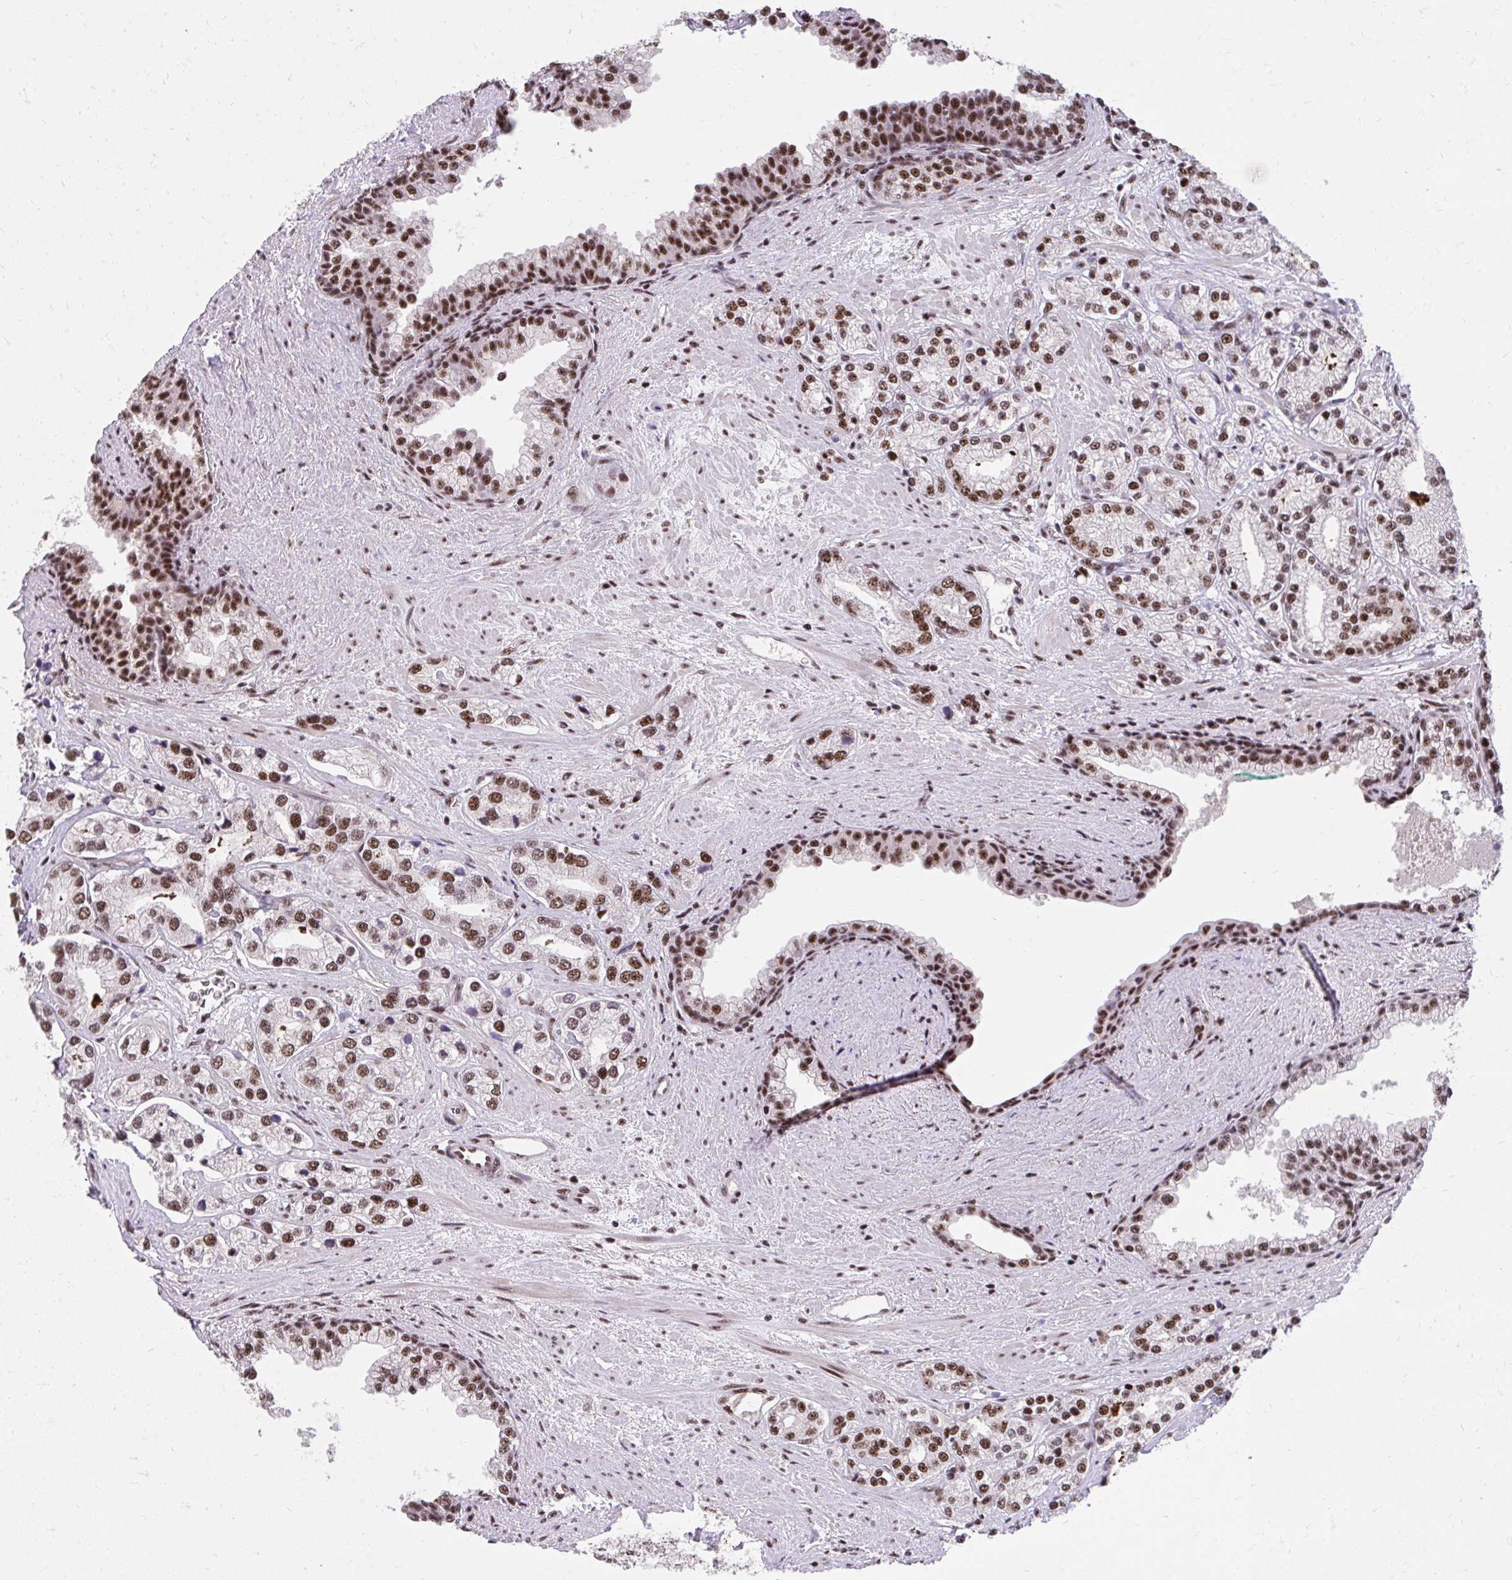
{"staining": {"intensity": "moderate", "quantity": ">75%", "location": "nuclear"}, "tissue": "prostate cancer", "cell_type": "Tumor cells", "image_type": "cancer", "snomed": [{"axis": "morphology", "description": "Adenocarcinoma, High grade"}, {"axis": "topography", "description": "Prostate"}], "caption": "This is an image of immunohistochemistry staining of prostate cancer, which shows moderate staining in the nuclear of tumor cells.", "gene": "SYNE4", "patient": {"sex": "male", "age": 58}}